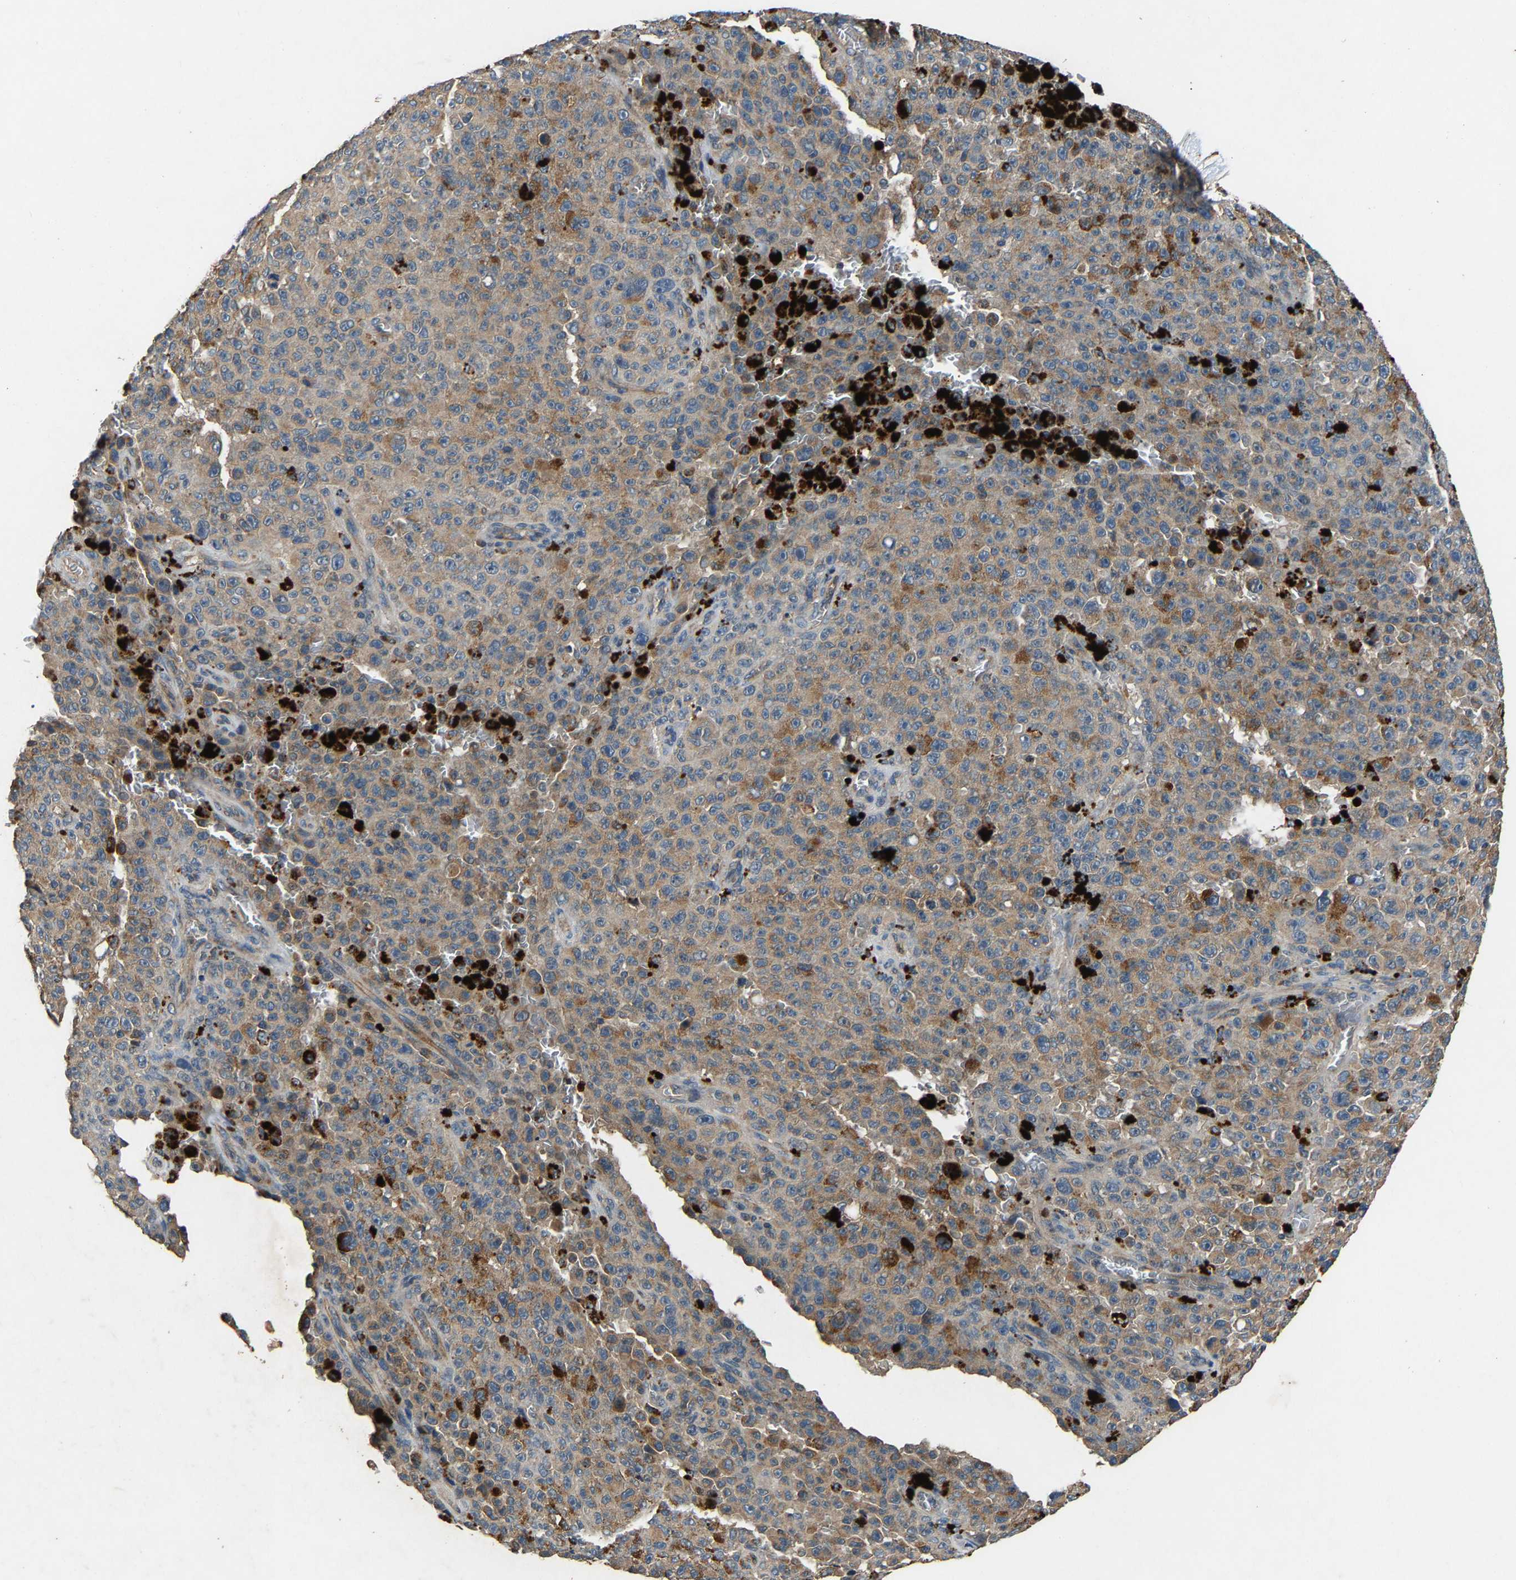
{"staining": {"intensity": "moderate", "quantity": "25%-75%", "location": "cytoplasmic/membranous"}, "tissue": "melanoma", "cell_type": "Tumor cells", "image_type": "cancer", "snomed": [{"axis": "morphology", "description": "Malignant melanoma, NOS"}, {"axis": "topography", "description": "Skin"}], "caption": "IHC of human malignant melanoma demonstrates medium levels of moderate cytoplasmic/membranous staining in approximately 25%-75% of tumor cells.", "gene": "PPID", "patient": {"sex": "female", "age": 82}}